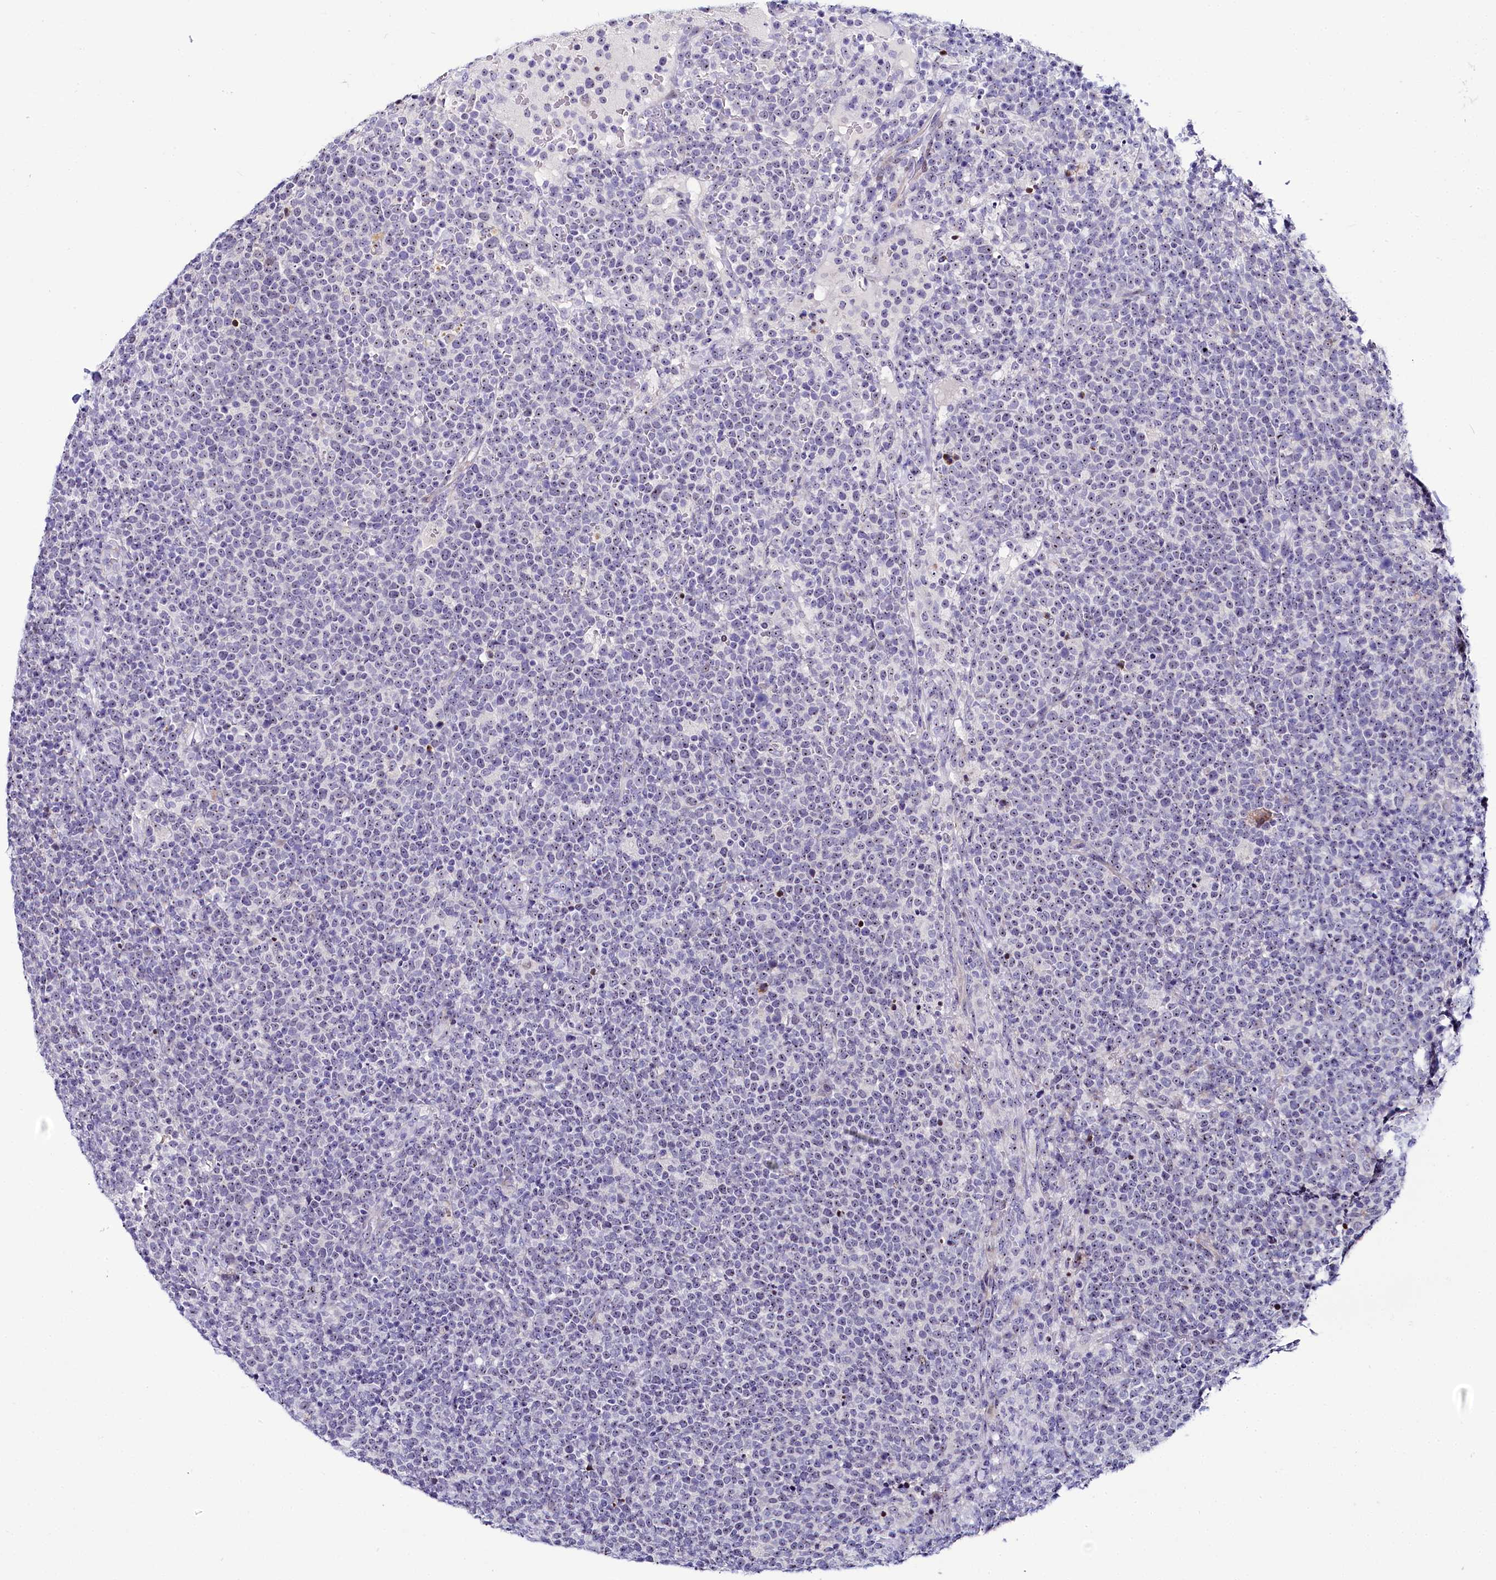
{"staining": {"intensity": "negative", "quantity": "none", "location": "none"}, "tissue": "lymphoma", "cell_type": "Tumor cells", "image_type": "cancer", "snomed": [{"axis": "morphology", "description": "Malignant lymphoma, non-Hodgkin's type, High grade"}, {"axis": "topography", "description": "Lymph node"}], "caption": "An immunohistochemistry histopathology image of lymphoma is shown. There is no staining in tumor cells of lymphoma.", "gene": "TCOF1", "patient": {"sex": "male", "age": 61}}